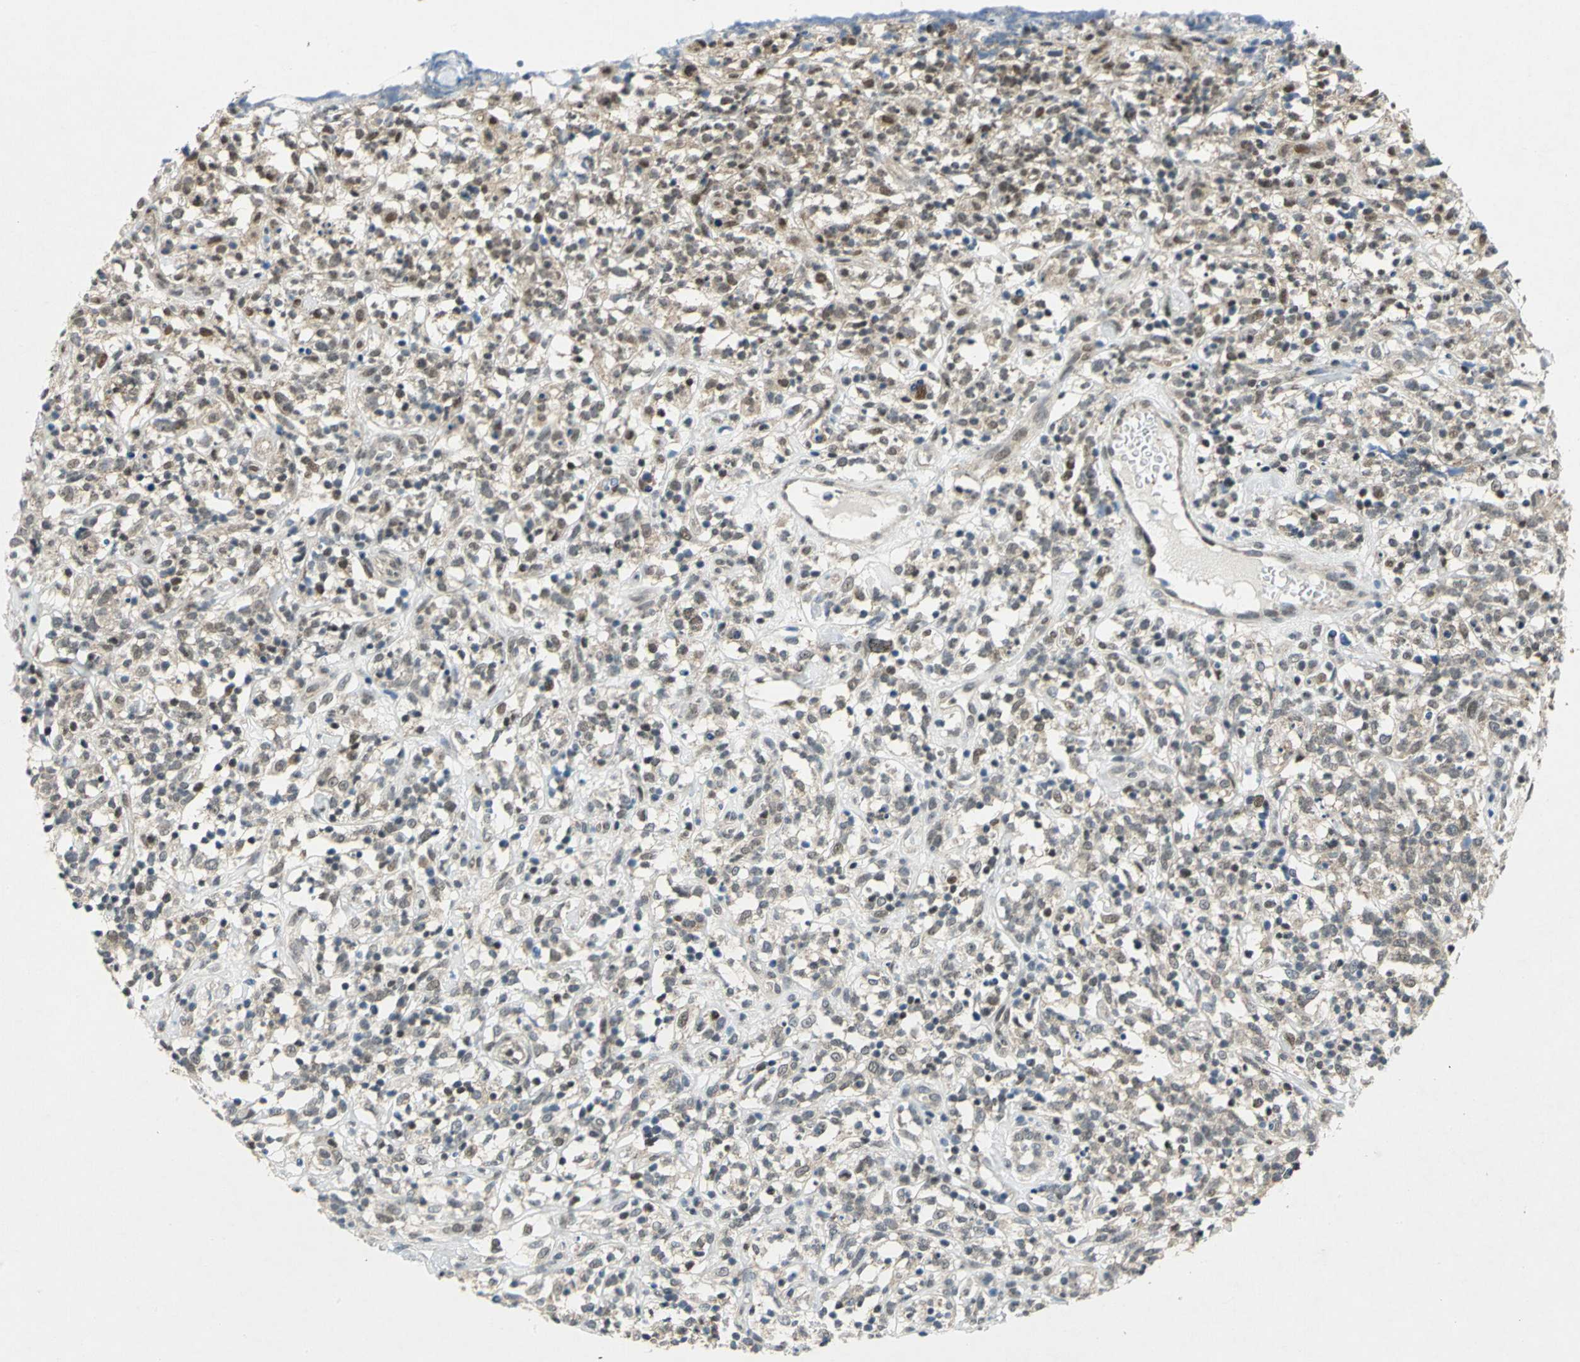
{"staining": {"intensity": "weak", "quantity": ">75%", "location": "cytoplasmic/membranous"}, "tissue": "lymphoma", "cell_type": "Tumor cells", "image_type": "cancer", "snomed": [{"axis": "morphology", "description": "Malignant lymphoma, non-Hodgkin's type, High grade"}, {"axis": "topography", "description": "Lymph node"}], "caption": "Immunohistochemistry histopathology image of human malignant lymphoma, non-Hodgkin's type (high-grade) stained for a protein (brown), which displays low levels of weak cytoplasmic/membranous expression in approximately >75% of tumor cells.", "gene": "PIN1", "patient": {"sex": "female", "age": 73}}